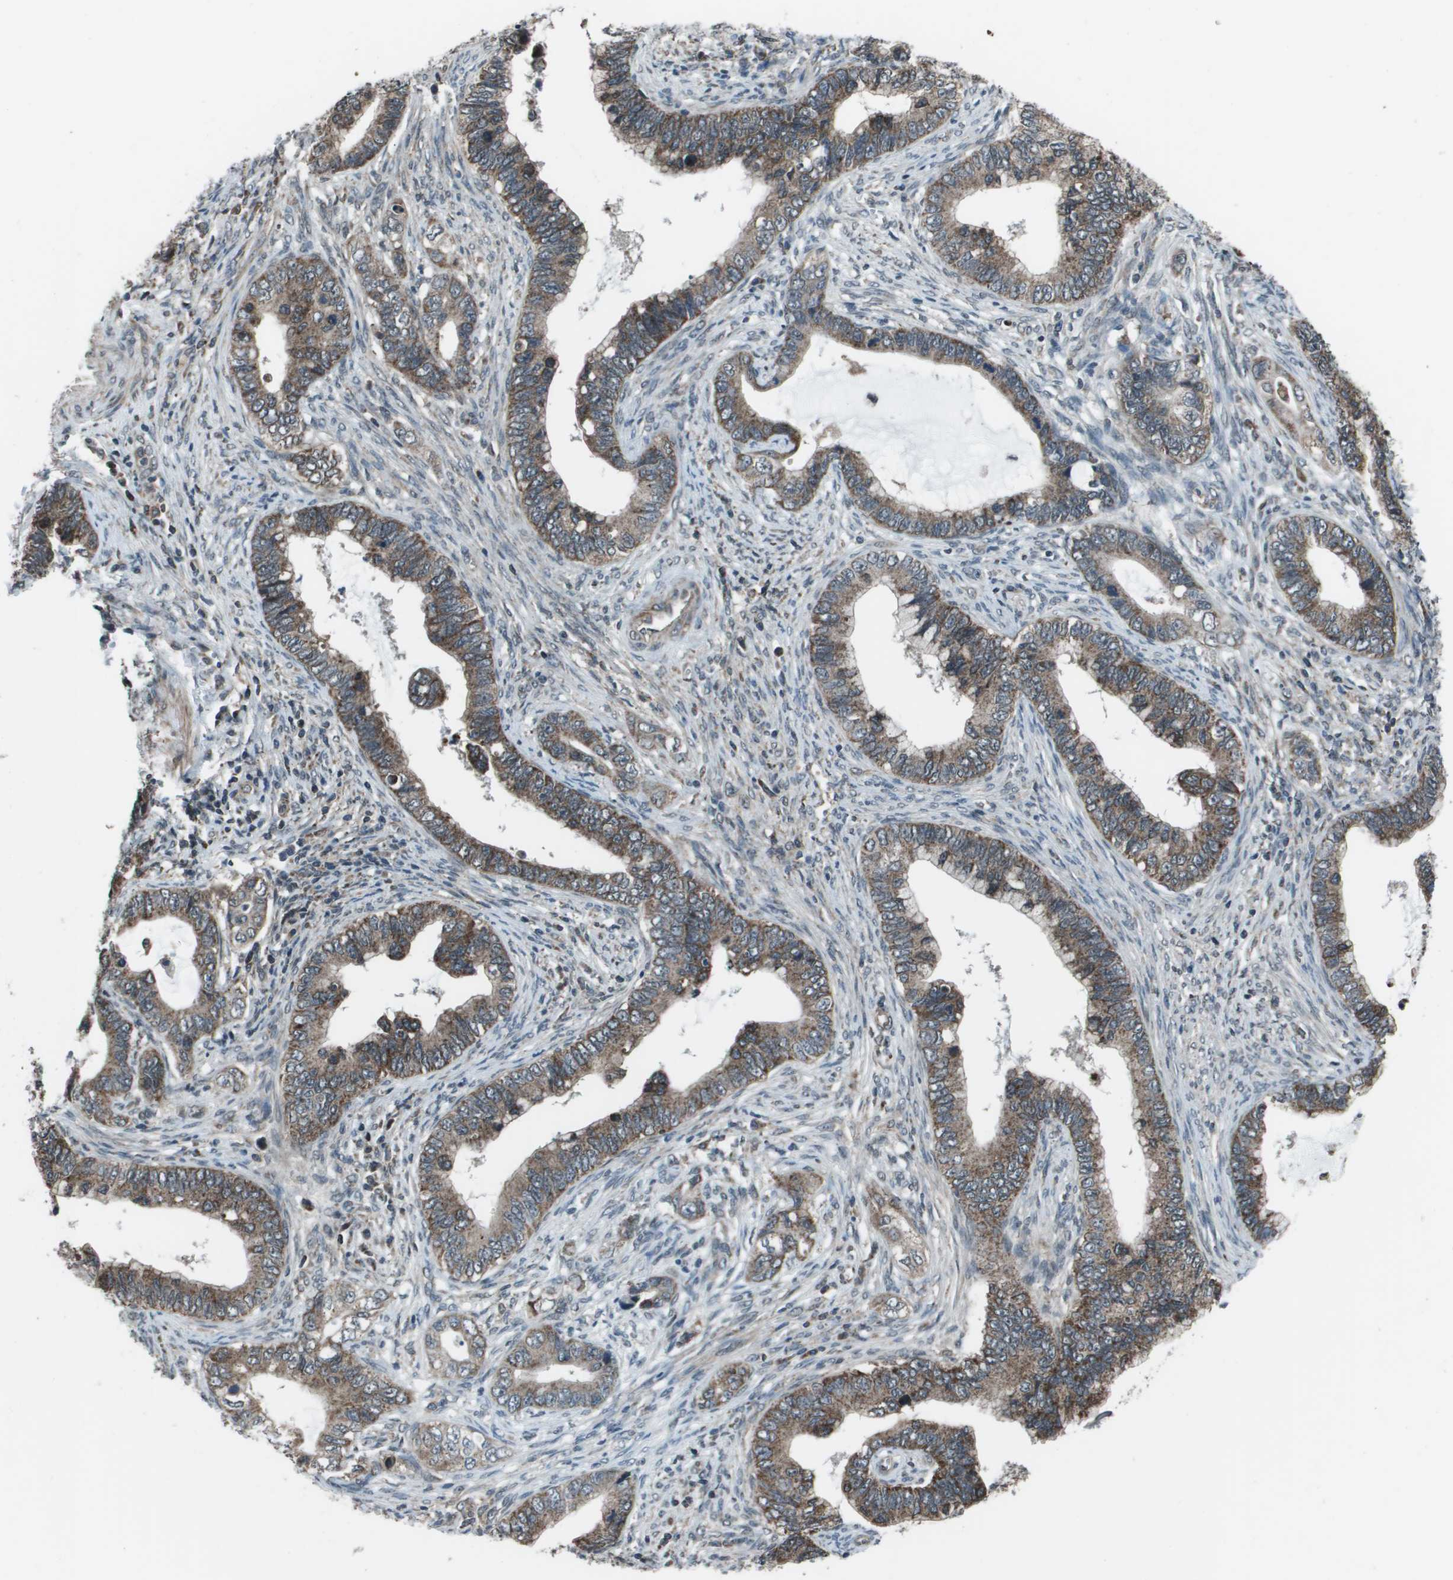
{"staining": {"intensity": "moderate", "quantity": ">75%", "location": "cytoplasmic/membranous"}, "tissue": "cervical cancer", "cell_type": "Tumor cells", "image_type": "cancer", "snomed": [{"axis": "morphology", "description": "Adenocarcinoma, NOS"}, {"axis": "topography", "description": "Cervix"}], "caption": "Protein analysis of cervical cancer tissue displays moderate cytoplasmic/membranous expression in approximately >75% of tumor cells.", "gene": "PPFIA1", "patient": {"sex": "female", "age": 44}}